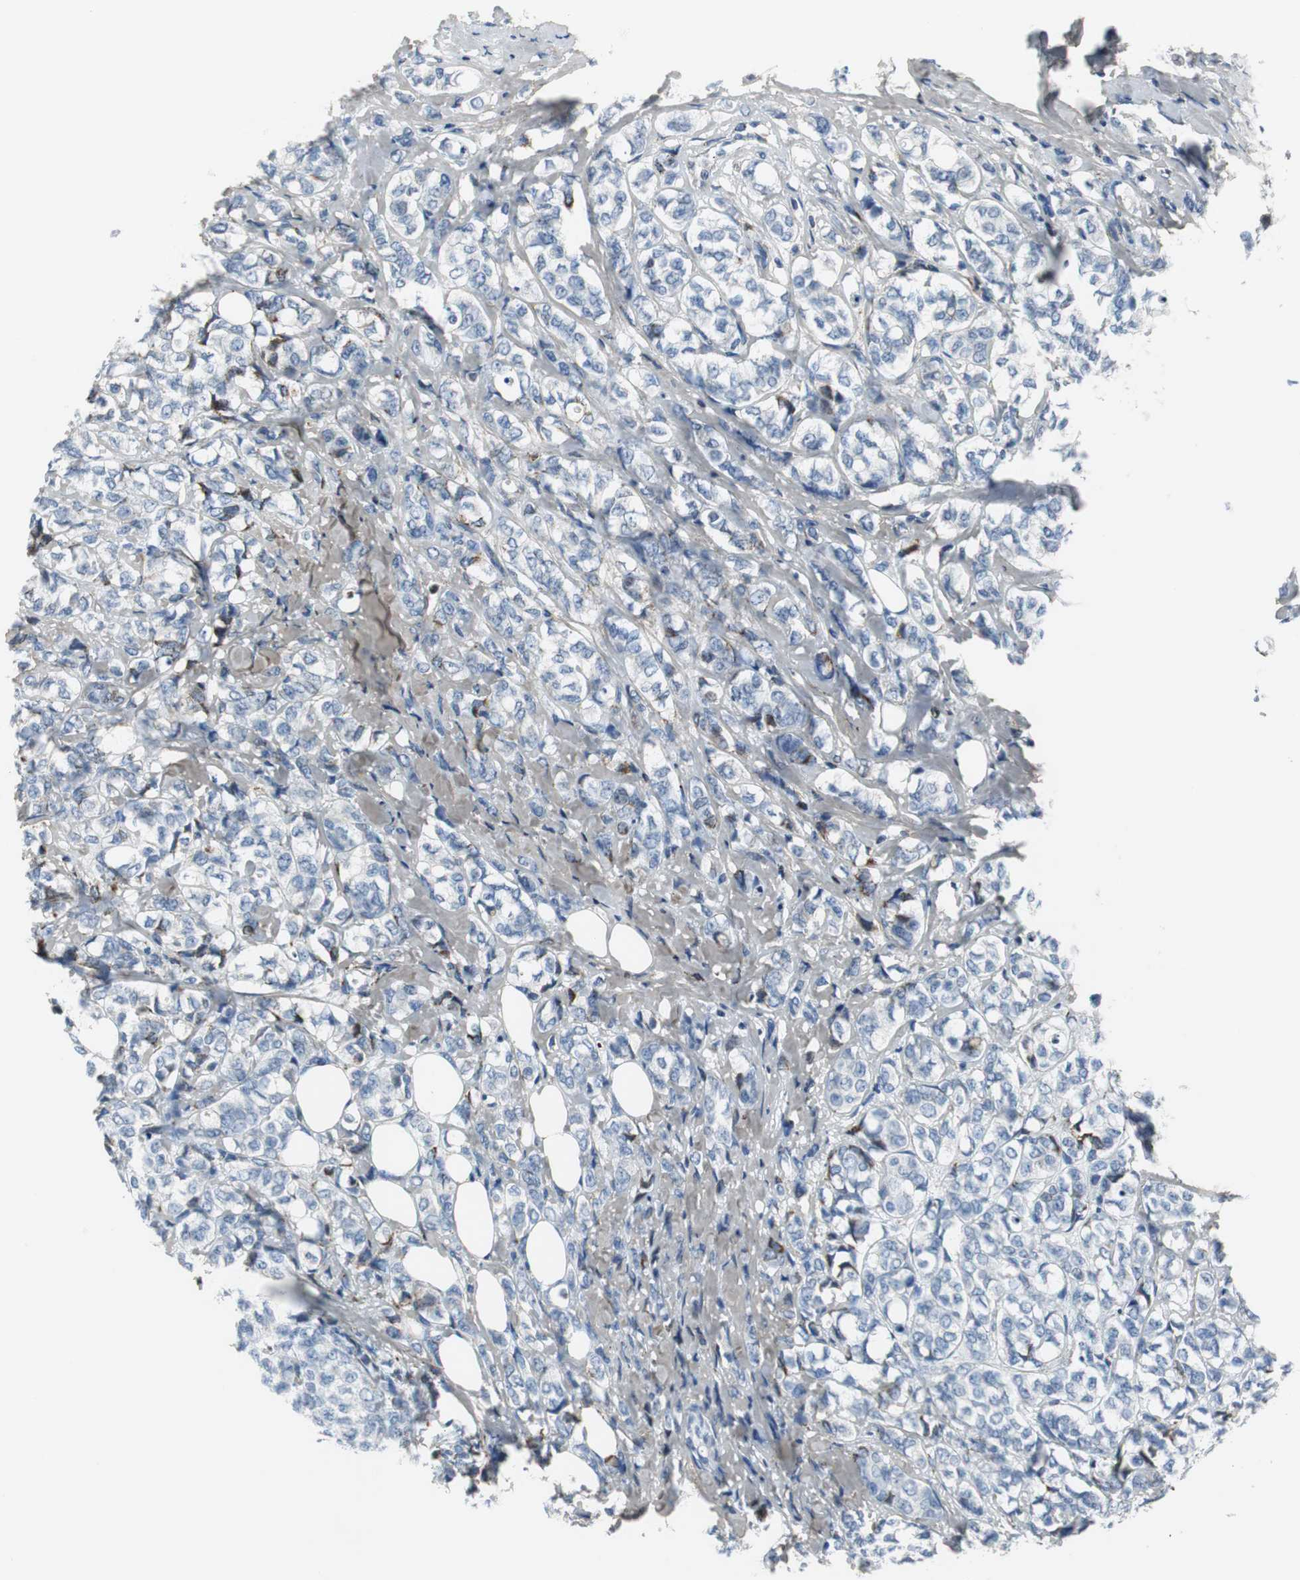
{"staining": {"intensity": "strong", "quantity": "25%-75%", "location": "cytoplasmic/membranous"}, "tissue": "breast cancer", "cell_type": "Tumor cells", "image_type": "cancer", "snomed": [{"axis": "morphology", "description": "Lobular carcinoma"}, {"axis": "topography", "description": "Breast"}], "caption": "This is a histology image of immunohistochemistry (IHC) staining of breast cancer, which shows strong staining in the cytoplasmic/membranous of tumor cells.", "gene": "C1QTNF7", "patient": {"sex": "female", "age": 60}}